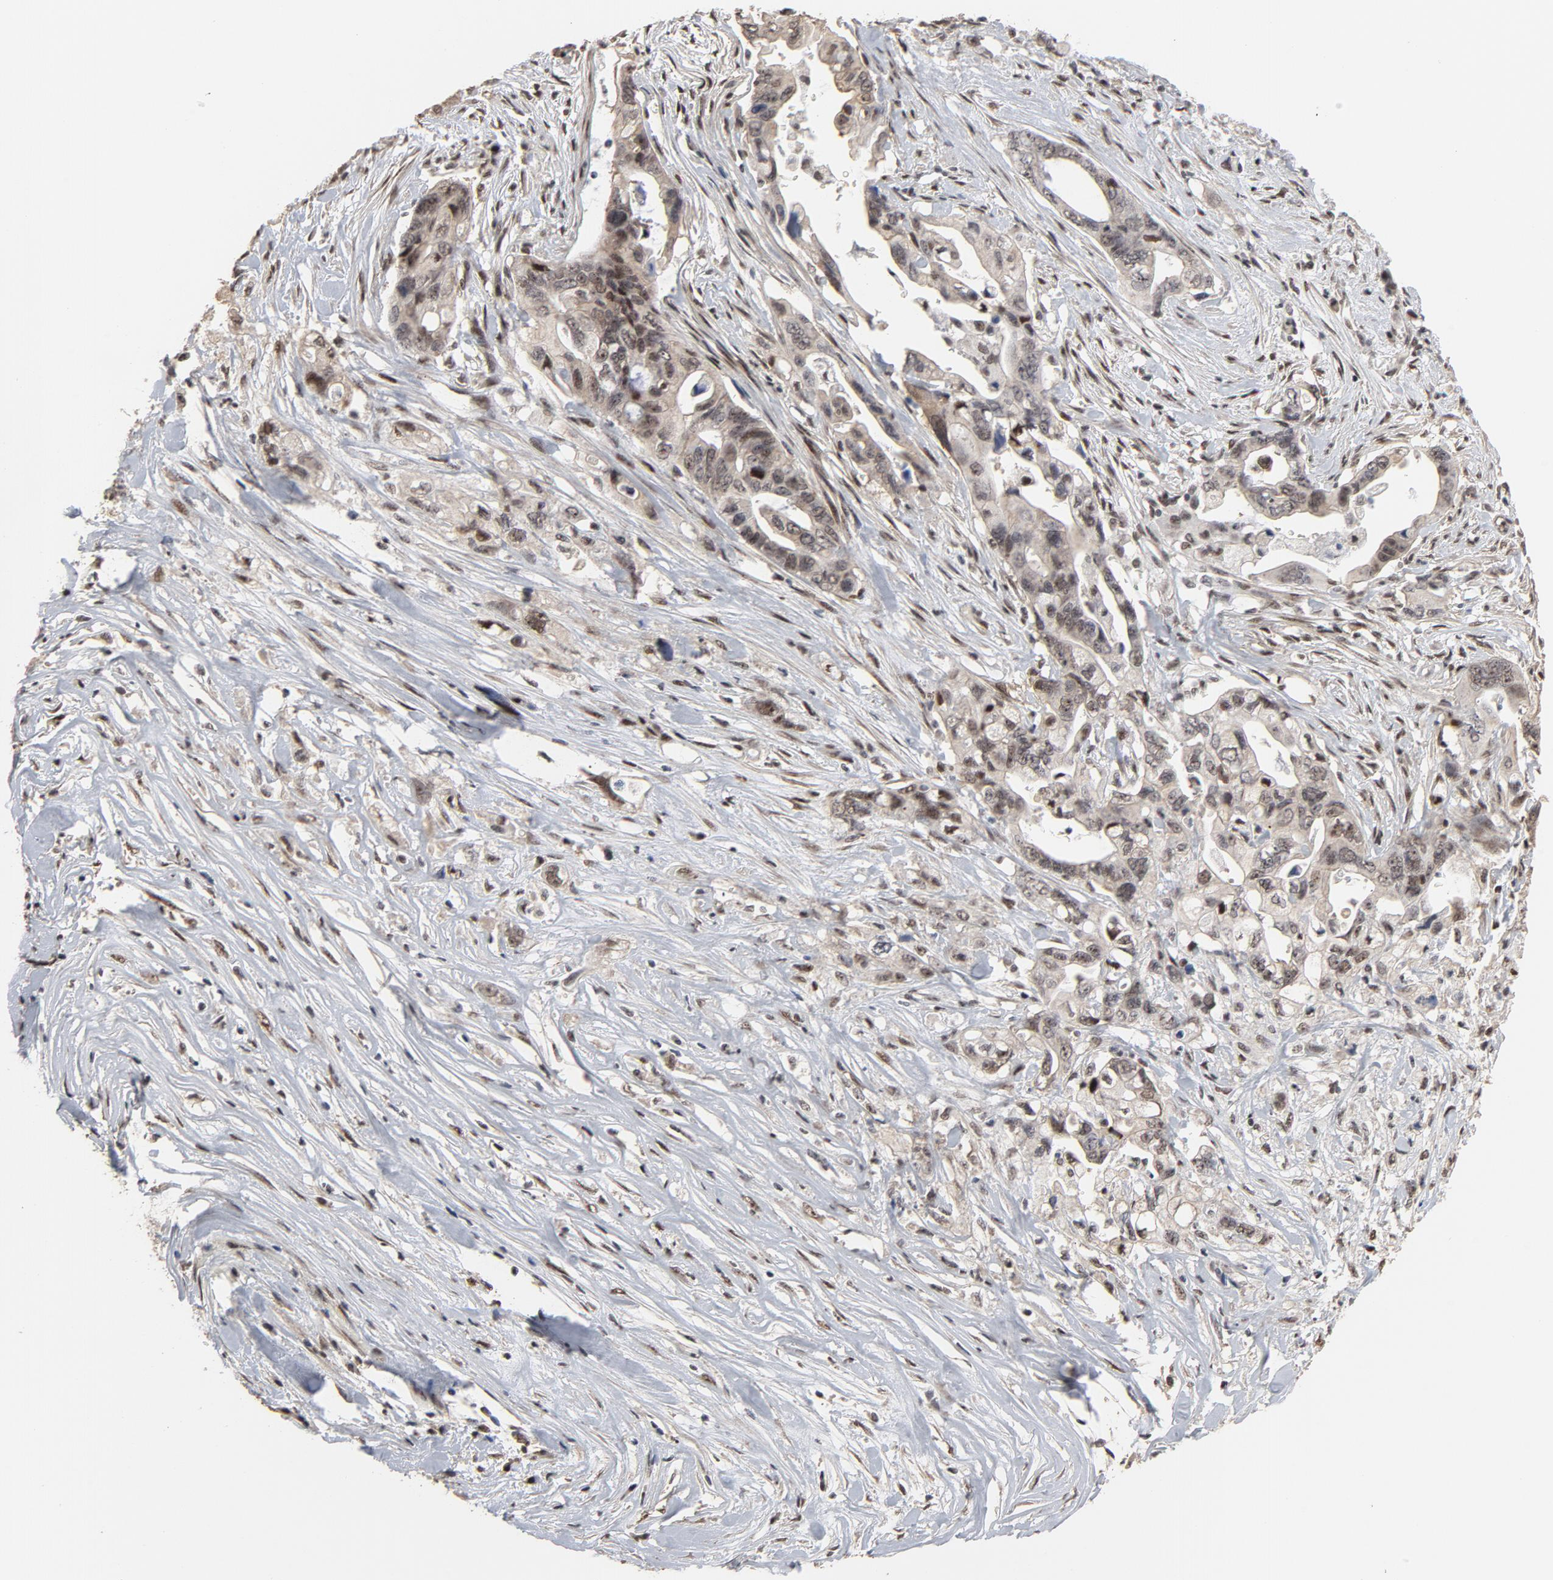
{"staining": {"intensity": "moderate", "quantity": "25%-75%", "location": "nuclear"}, "tissue": "pancreatic cancer", "cell_type": "Tumor cells", "image_type": "cancer", "snomed": [{"axis": "morphology", "description": "Normal tissue, NOS"}, {"axis": "topography", "description": "Pancreas"}], "caption": "Protein staining of pancreatic cancer tissue demonstrates moderate nuclear staining in approximately 25%-75% of tumor cells. The staining was performed using DAB (3,3'-diaminobenzidine) to visualize the protein expression in brown, while the nuclei were stained in blue with hematoxylin (Magnification: 20x).", "gene": "TP53RK", "patient": {"sex": "male", "age": 42}}